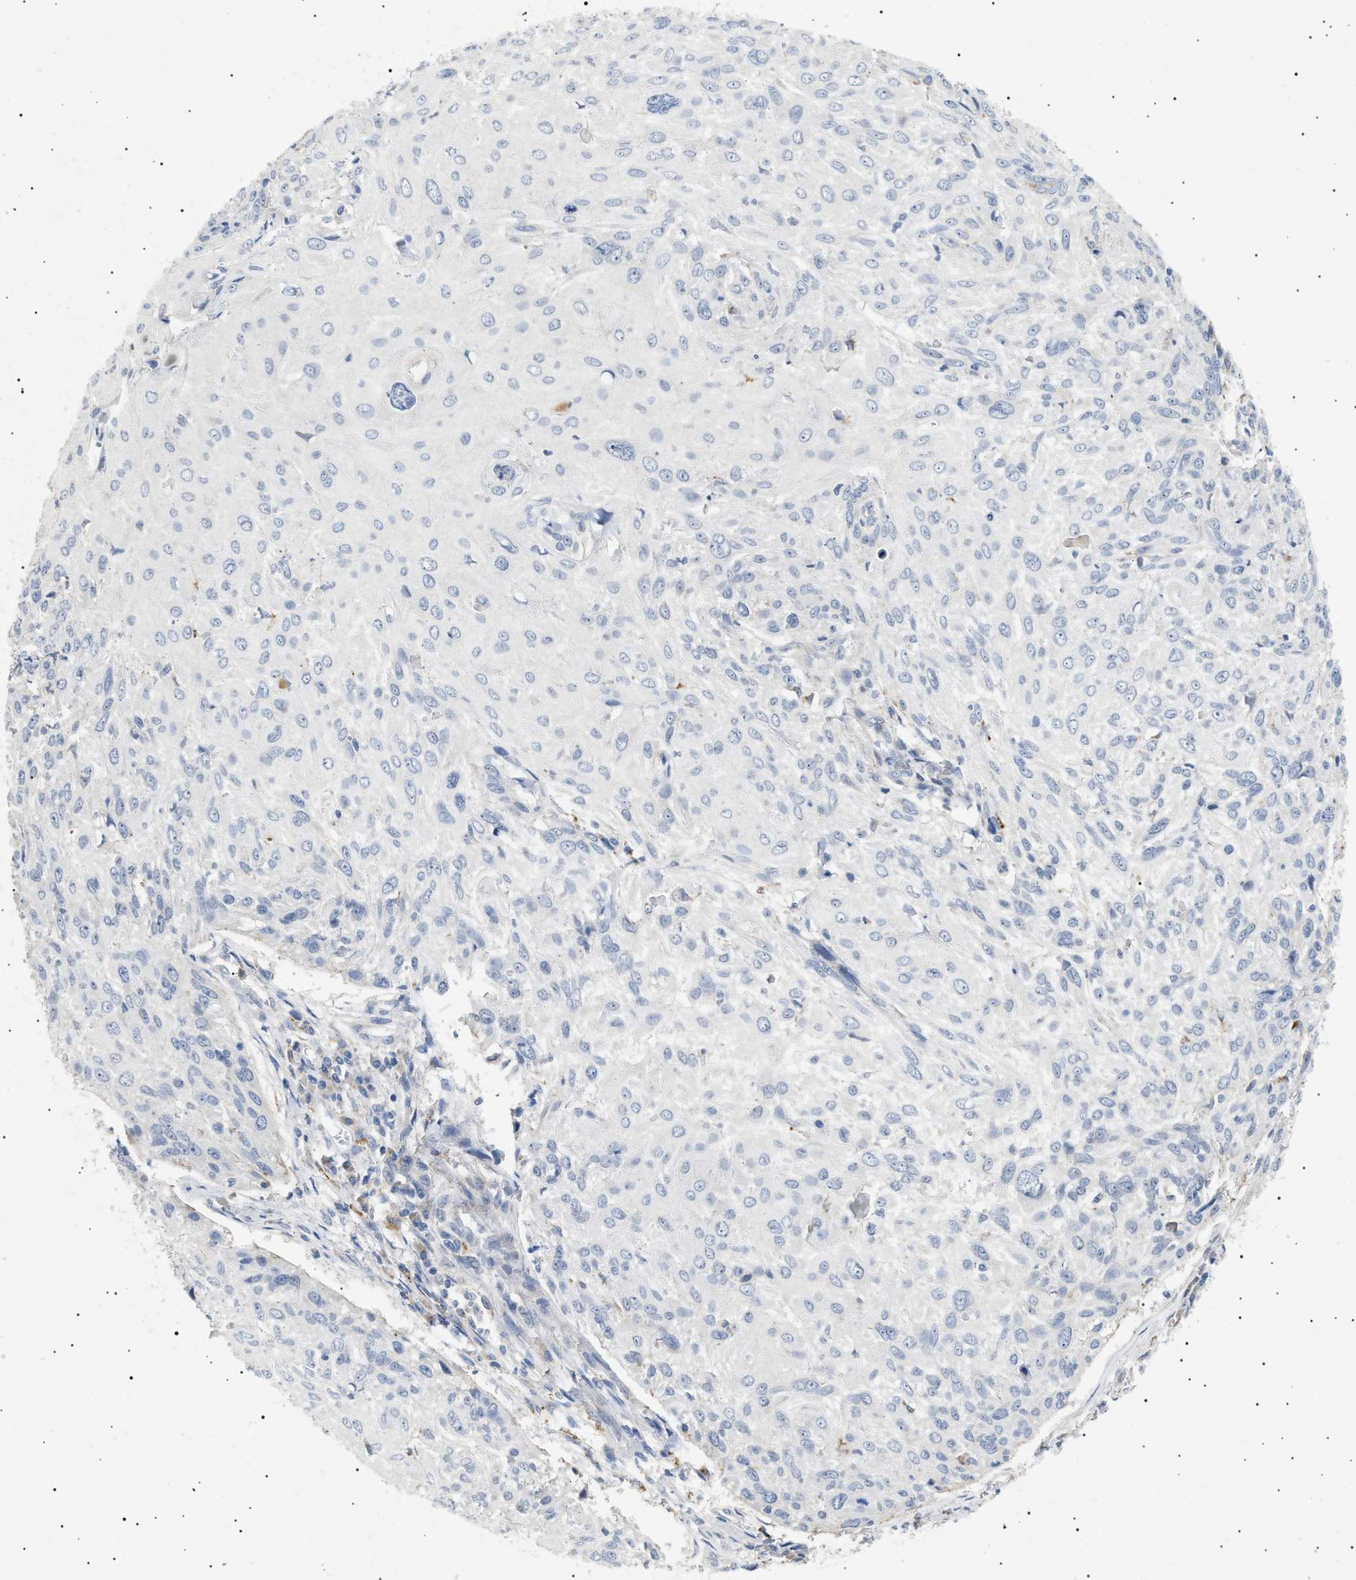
{"staining": {"intensity": "negative", "quantity": "none", "location": "none"}, "tissue": "cervical cancer", "cell_type": "Tumor cells", "image_type": "cancer", "snomed": [{"axis": "morphology", "description": "Squamous cell carcinoma, NOS"}, {"axis": "topography", "description": "Cervix"}], "caption": "IHC of cervical cancer reveals no positivity in tumor cells.", "gene": "SIRT5", "patient": {"sex": "female", "age": 51}}